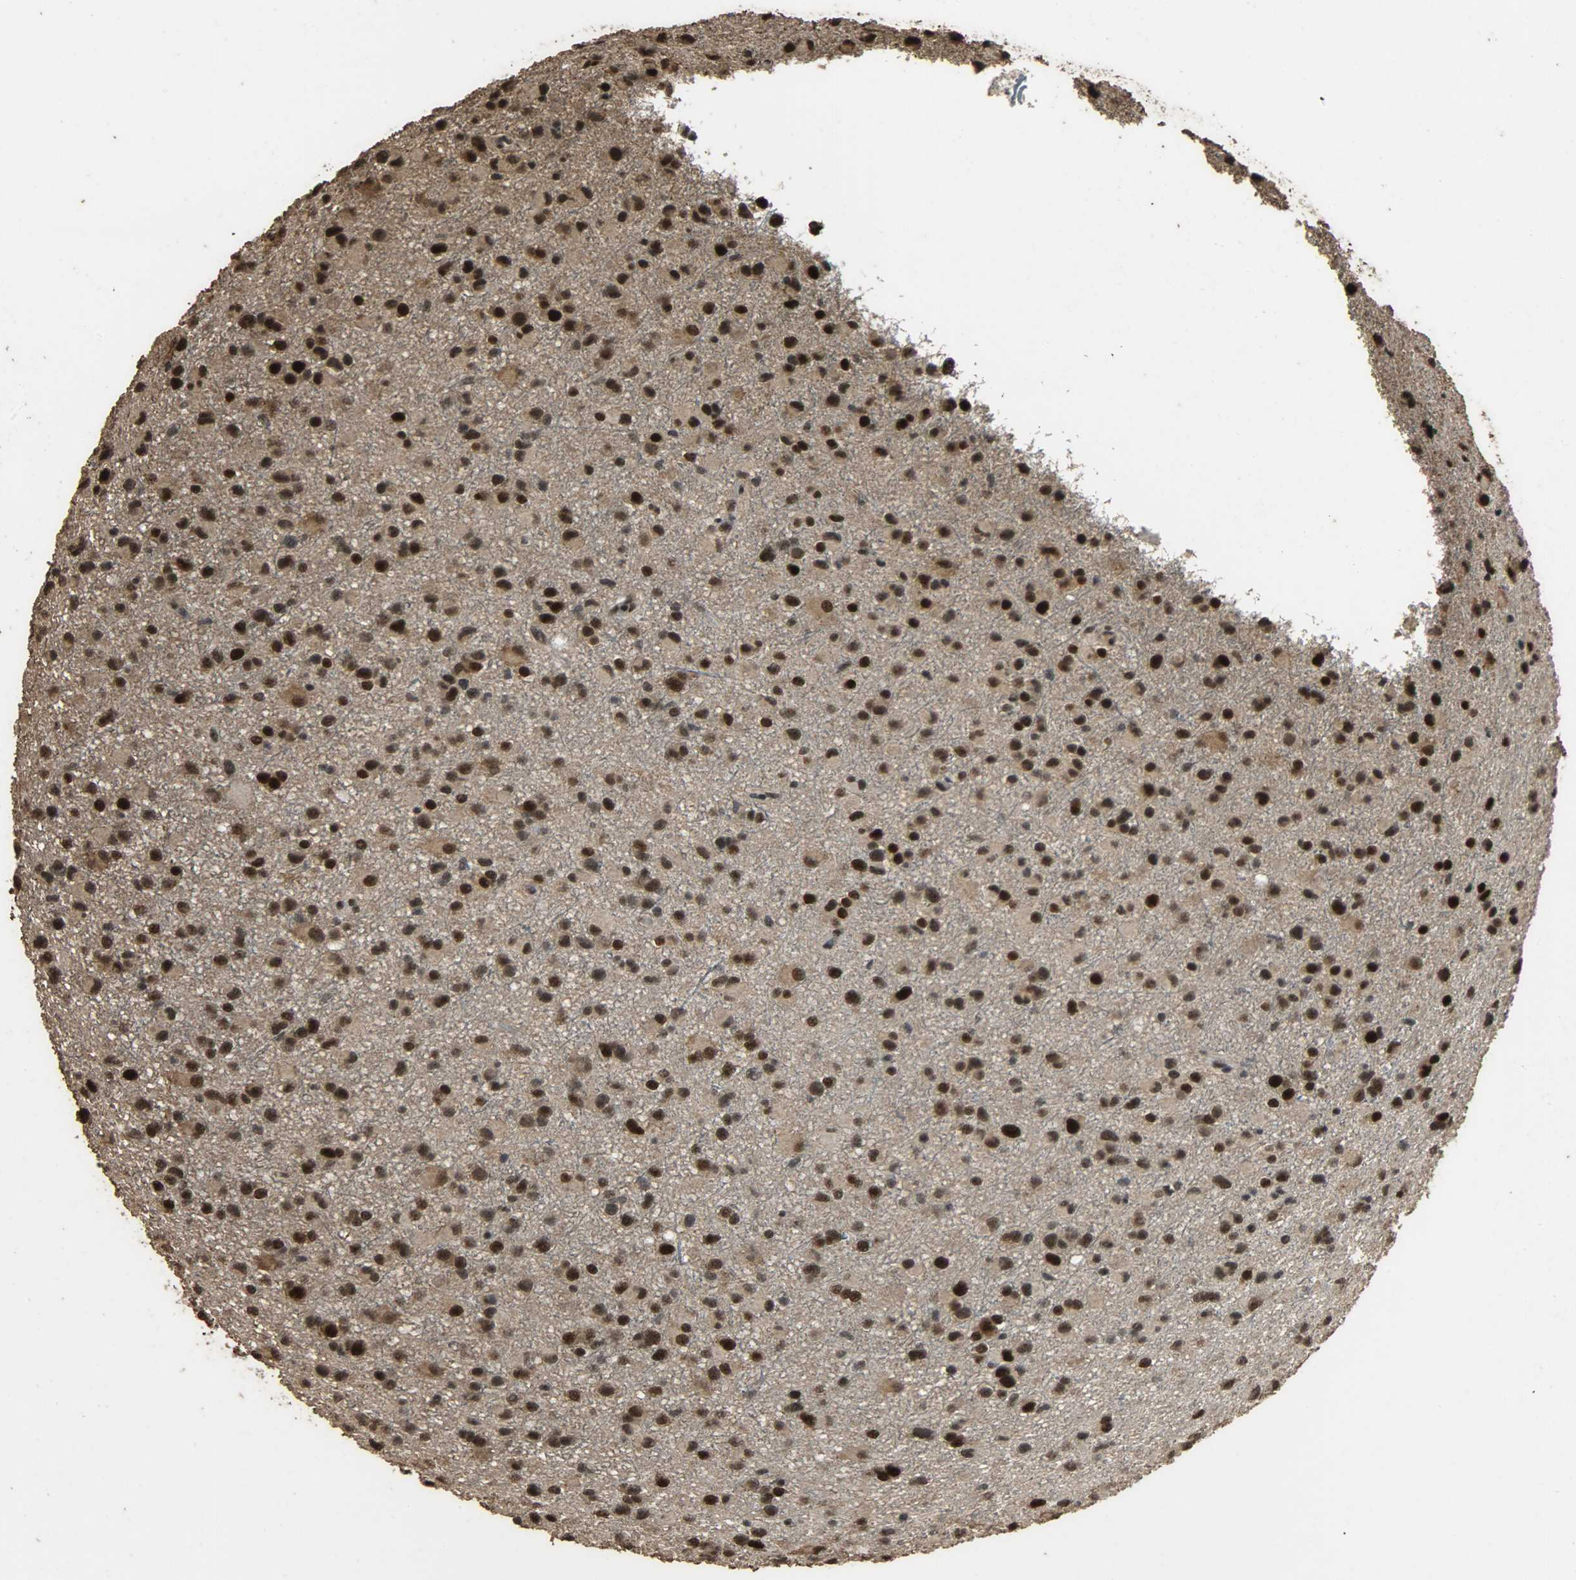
{"staining": {"intensity": "strong", "quantity": ">75%", "location": "cytoplasmic/membranous,nuclear"}, "tissue": "glioma", "cell_type": "Tumor cells", "image_type": "cancer", "snomed": [{"axis": "morphology", "description": "Glioma, malignant, Low grade"}, {"axis": "topography", "description": "Brain"}], "caption": "Malignant glioma (low-grade) tissue shows strong cytoplasmic/membranous and nuclear expression in about >75% of tumor cells", "gene": "CCNT2", "patient": {"sex": "male", "age": 42}}